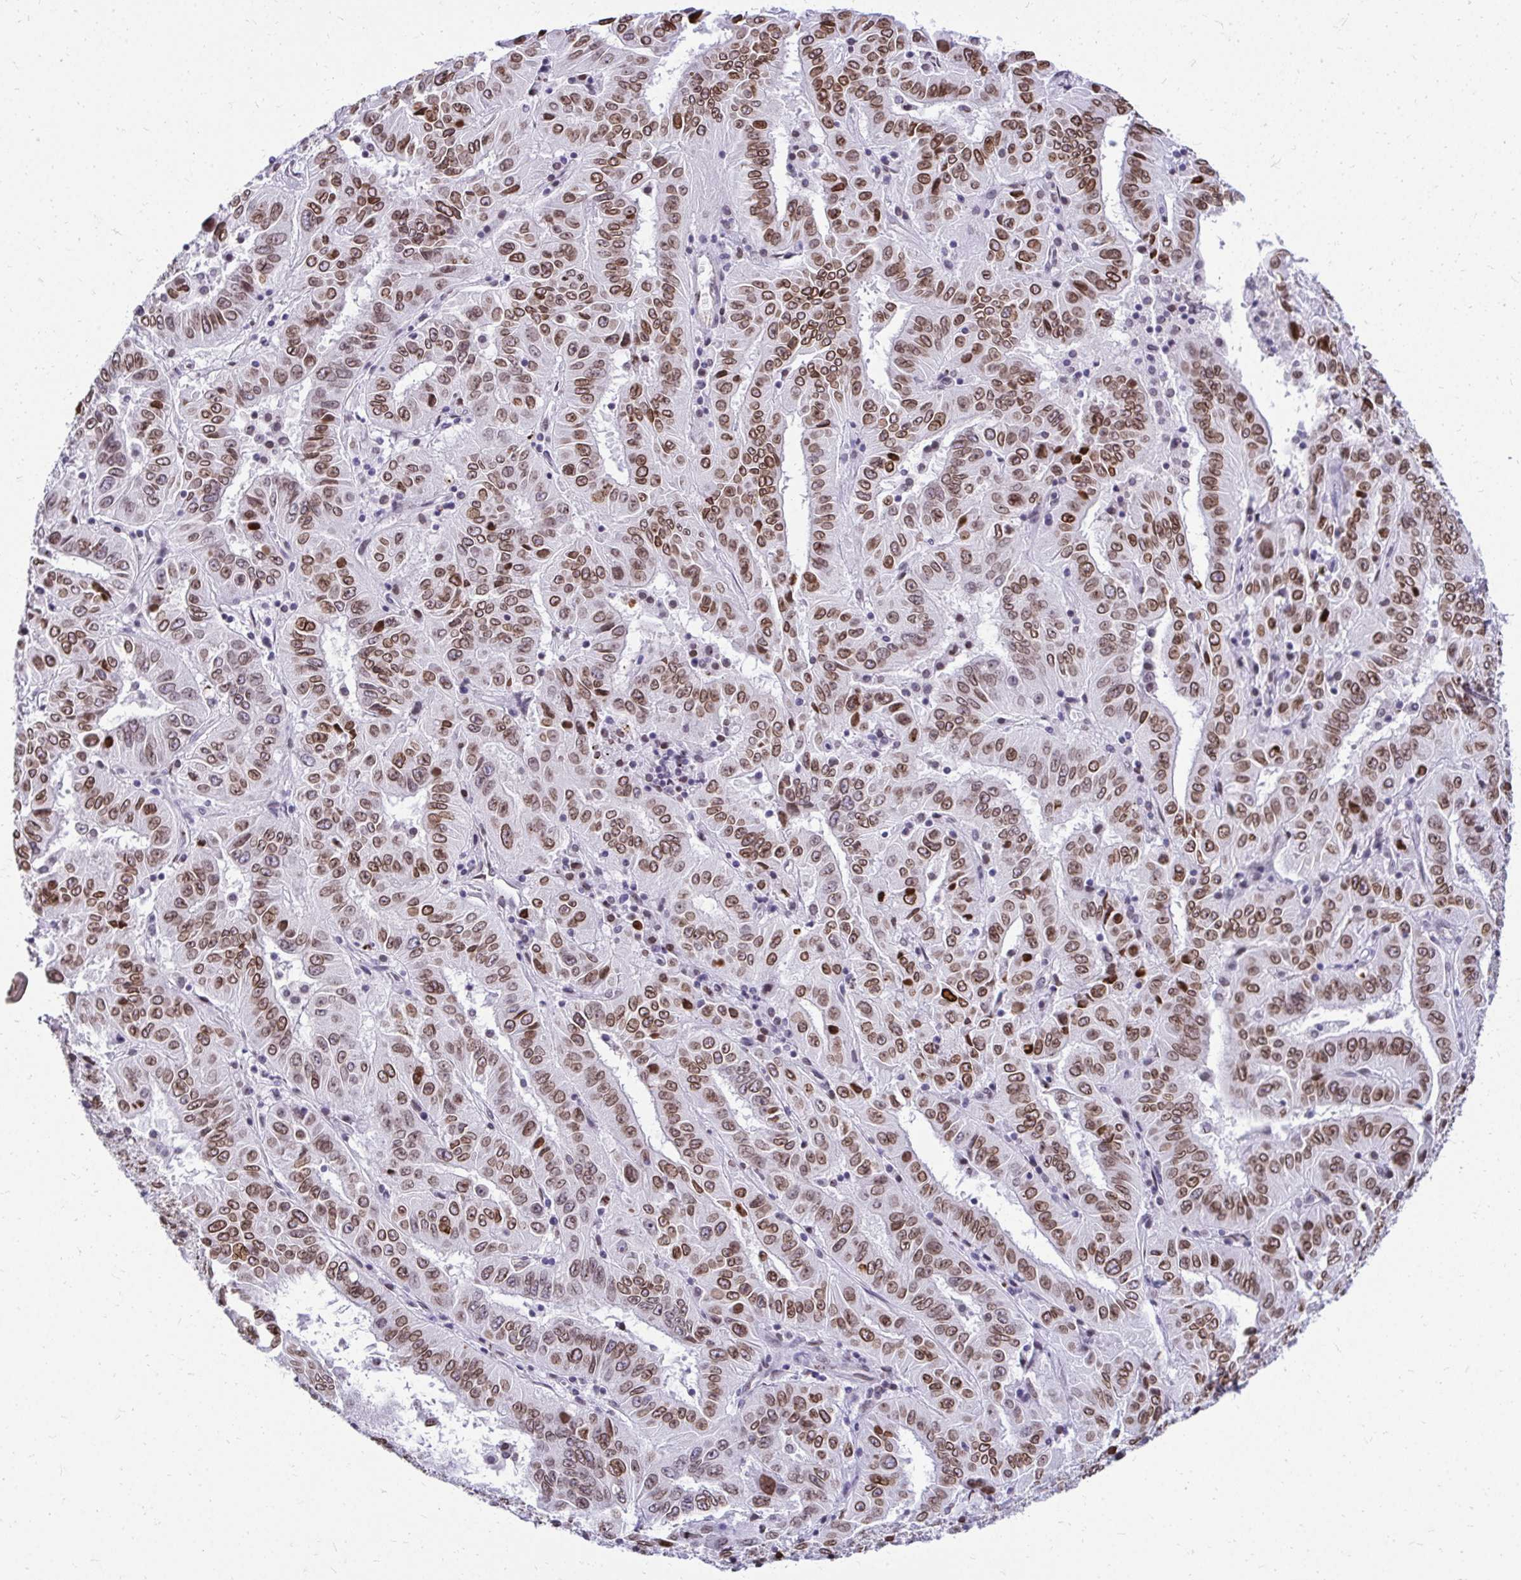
{"staining": {"intensity": "moderate", "quantity": ">75%", "location": "cytoplasmic/membranous,nuclear"}, "tissue": "pancreatic cancer", "cell_type": "Tumor cells", "image_type": "cancer", "snomed": [{"axis": "morphology", "description": "Adenocarcinoma, NOS"}, {"axis": "topography", "description": "Pancreas"}], "caption": "This histopathology image reveals IHC staining of pancreatic adenocarcinoma, with medium moderate cytoplasmic/membranous and nuclear positivity in about >75% of tumor cells.", "gene": "BANF1", "patient": {"sex": "male", "age": 63}}